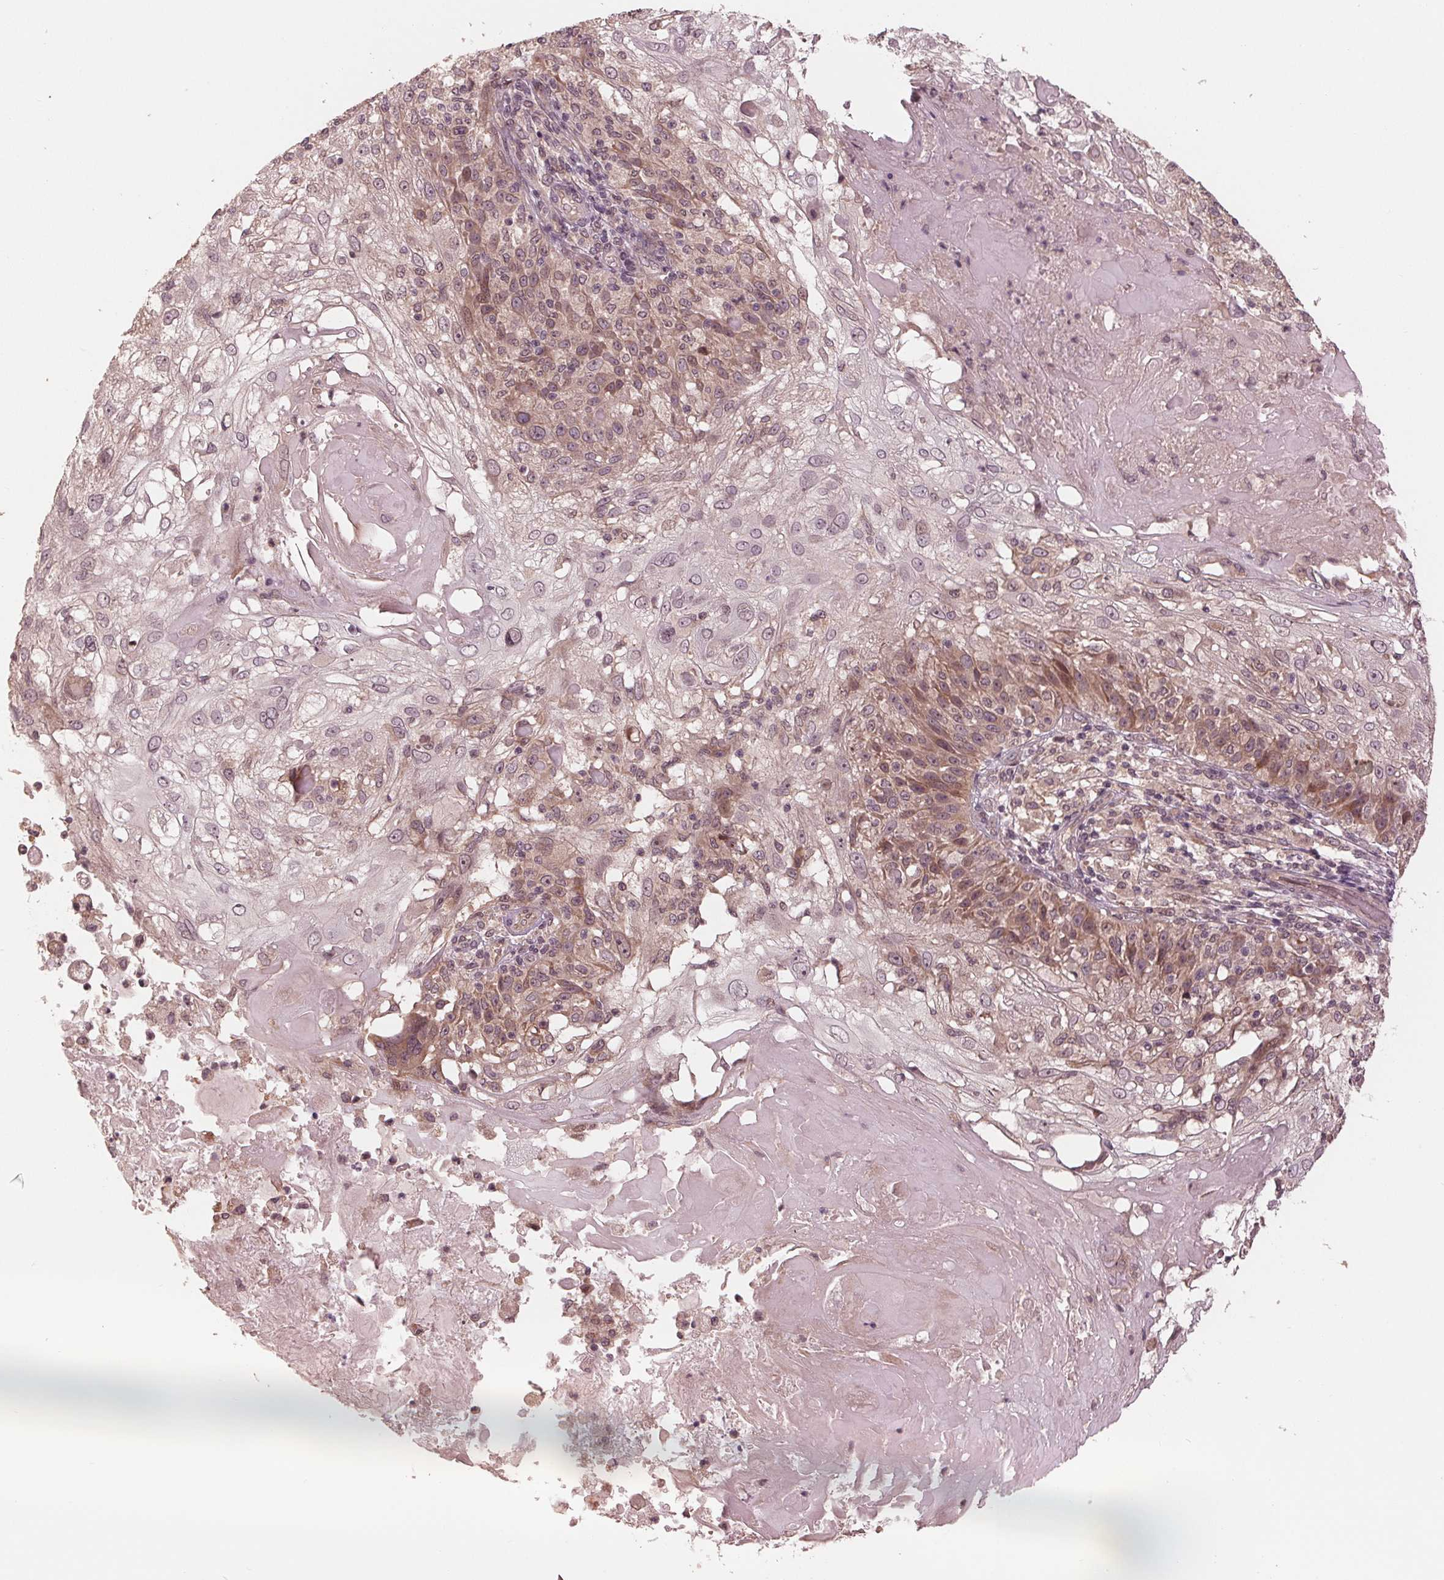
{"staining": {"intensity": "weak", "quantity": "25%-75%", "location": "cytoplasmic/membranous,nuclear"}, "tissue": "skin cancer", "cell_type": "Tumor cells", "image_type": "cancer", "snomed": [{"axis": "morphology", "description": "Normal tissue, NOS"}, {"axis": "morphology", "description": "Squamous cell carcinoma, NOS"}, {"axis": "topography", "description": "Skin"}], "caption": "IHC image of human skin cancer stained for a protein (brown), which displays low levels of weak cytoplasmic/membranous and nuclear positivity in about 25%-75% of tumor cells.", "gene": "ZNF471", "patient": {"sex": "female", "age": 83}}